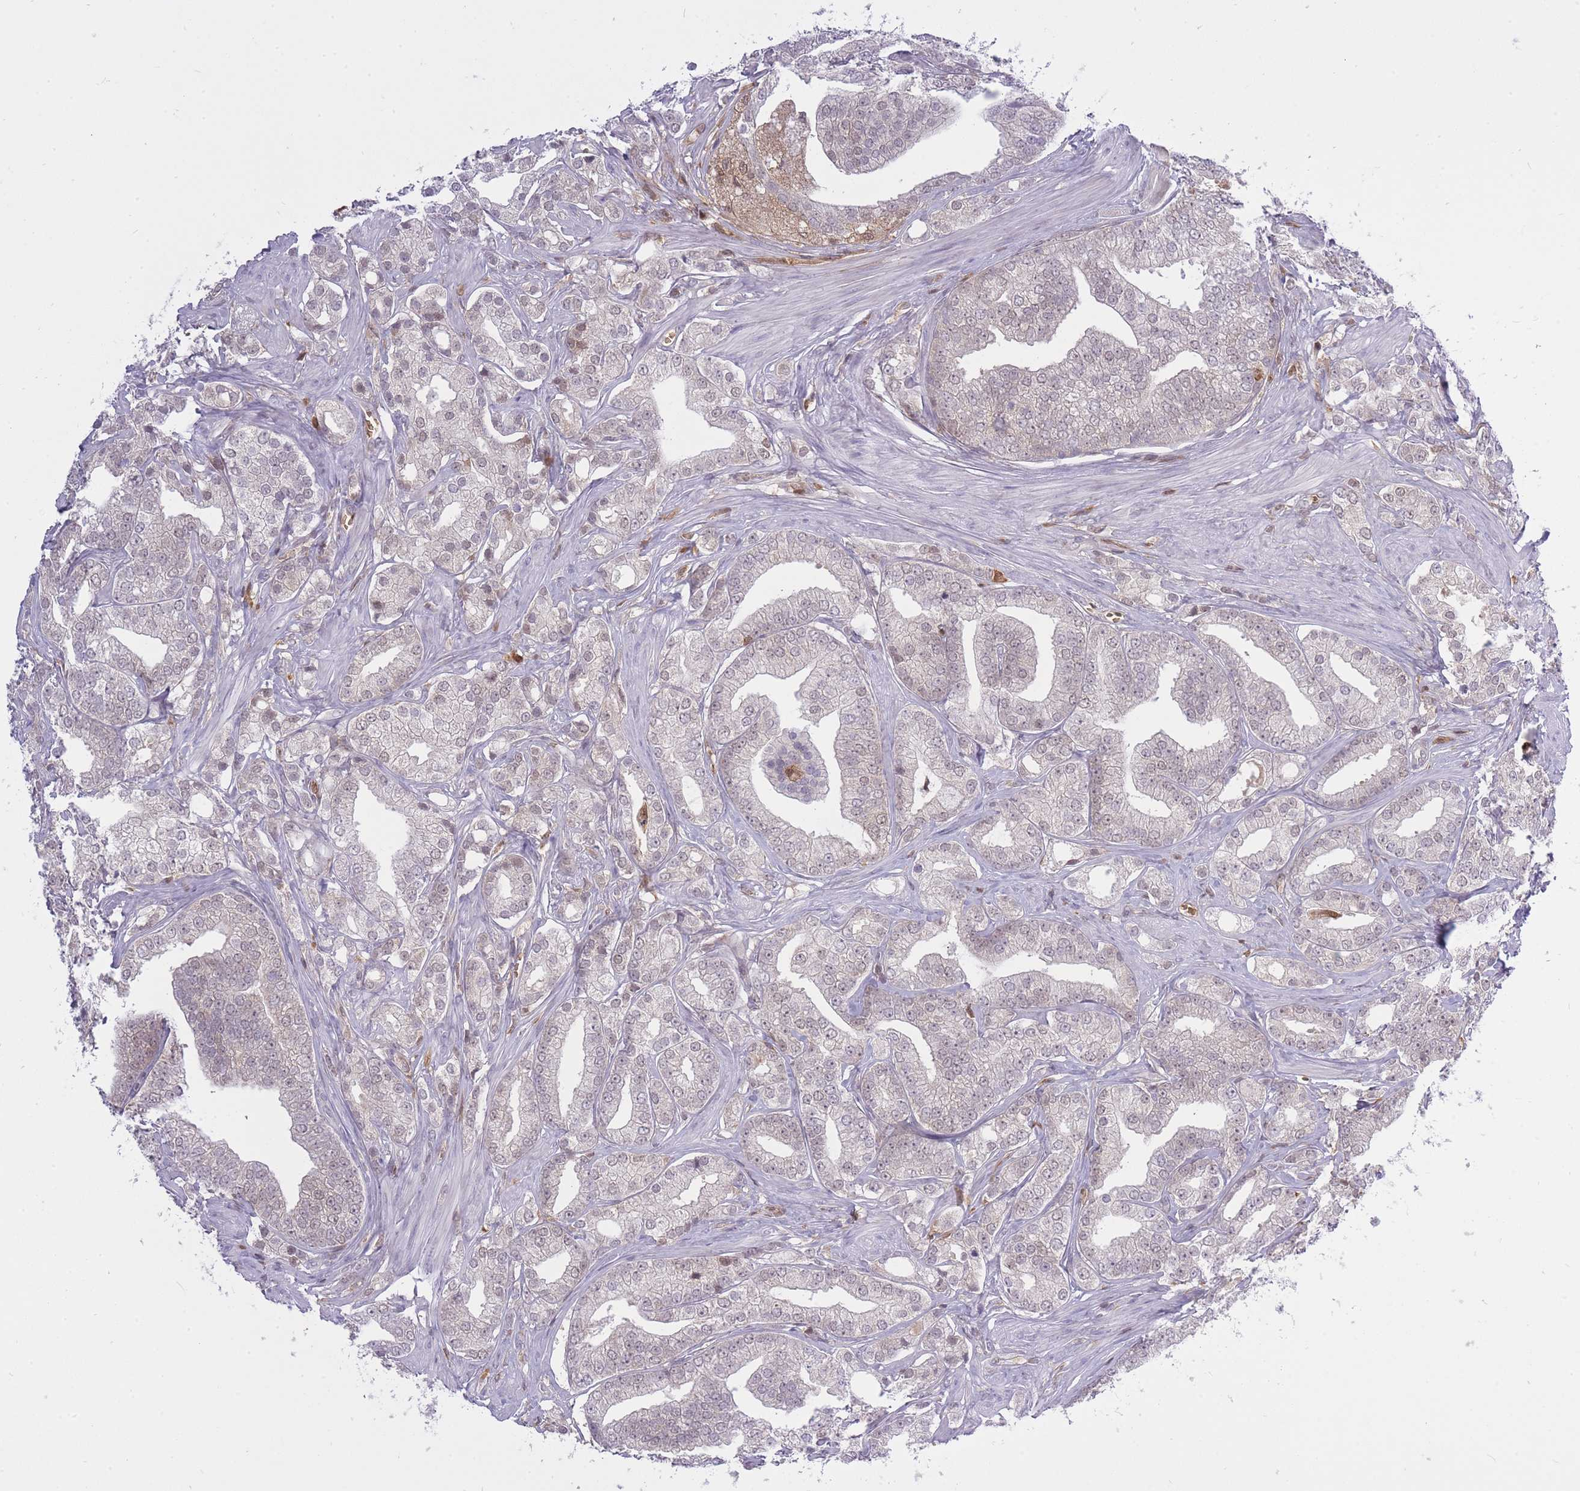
{"staining": {"intensity": "weak", "quantity": "25%-75%", "location": "nuclear"}, "tissue": "prostate cancer", "cell_type": "Tumor cells", "image_type": "cancer", "snomed": [{"axis": "morphology", "description": "Adenocarcinoma, High grade"}, {"axis": "topography", "description": "Prostate"}], "caption": "Protein expression analysis of human prostate cancer (adenocarcinoma (high-grade)) reveals weak nuclear positivity in about 25%-75% of tumor cells.", "gene": "CXorf38", "patient": {"sex": "male", "age": 50}}